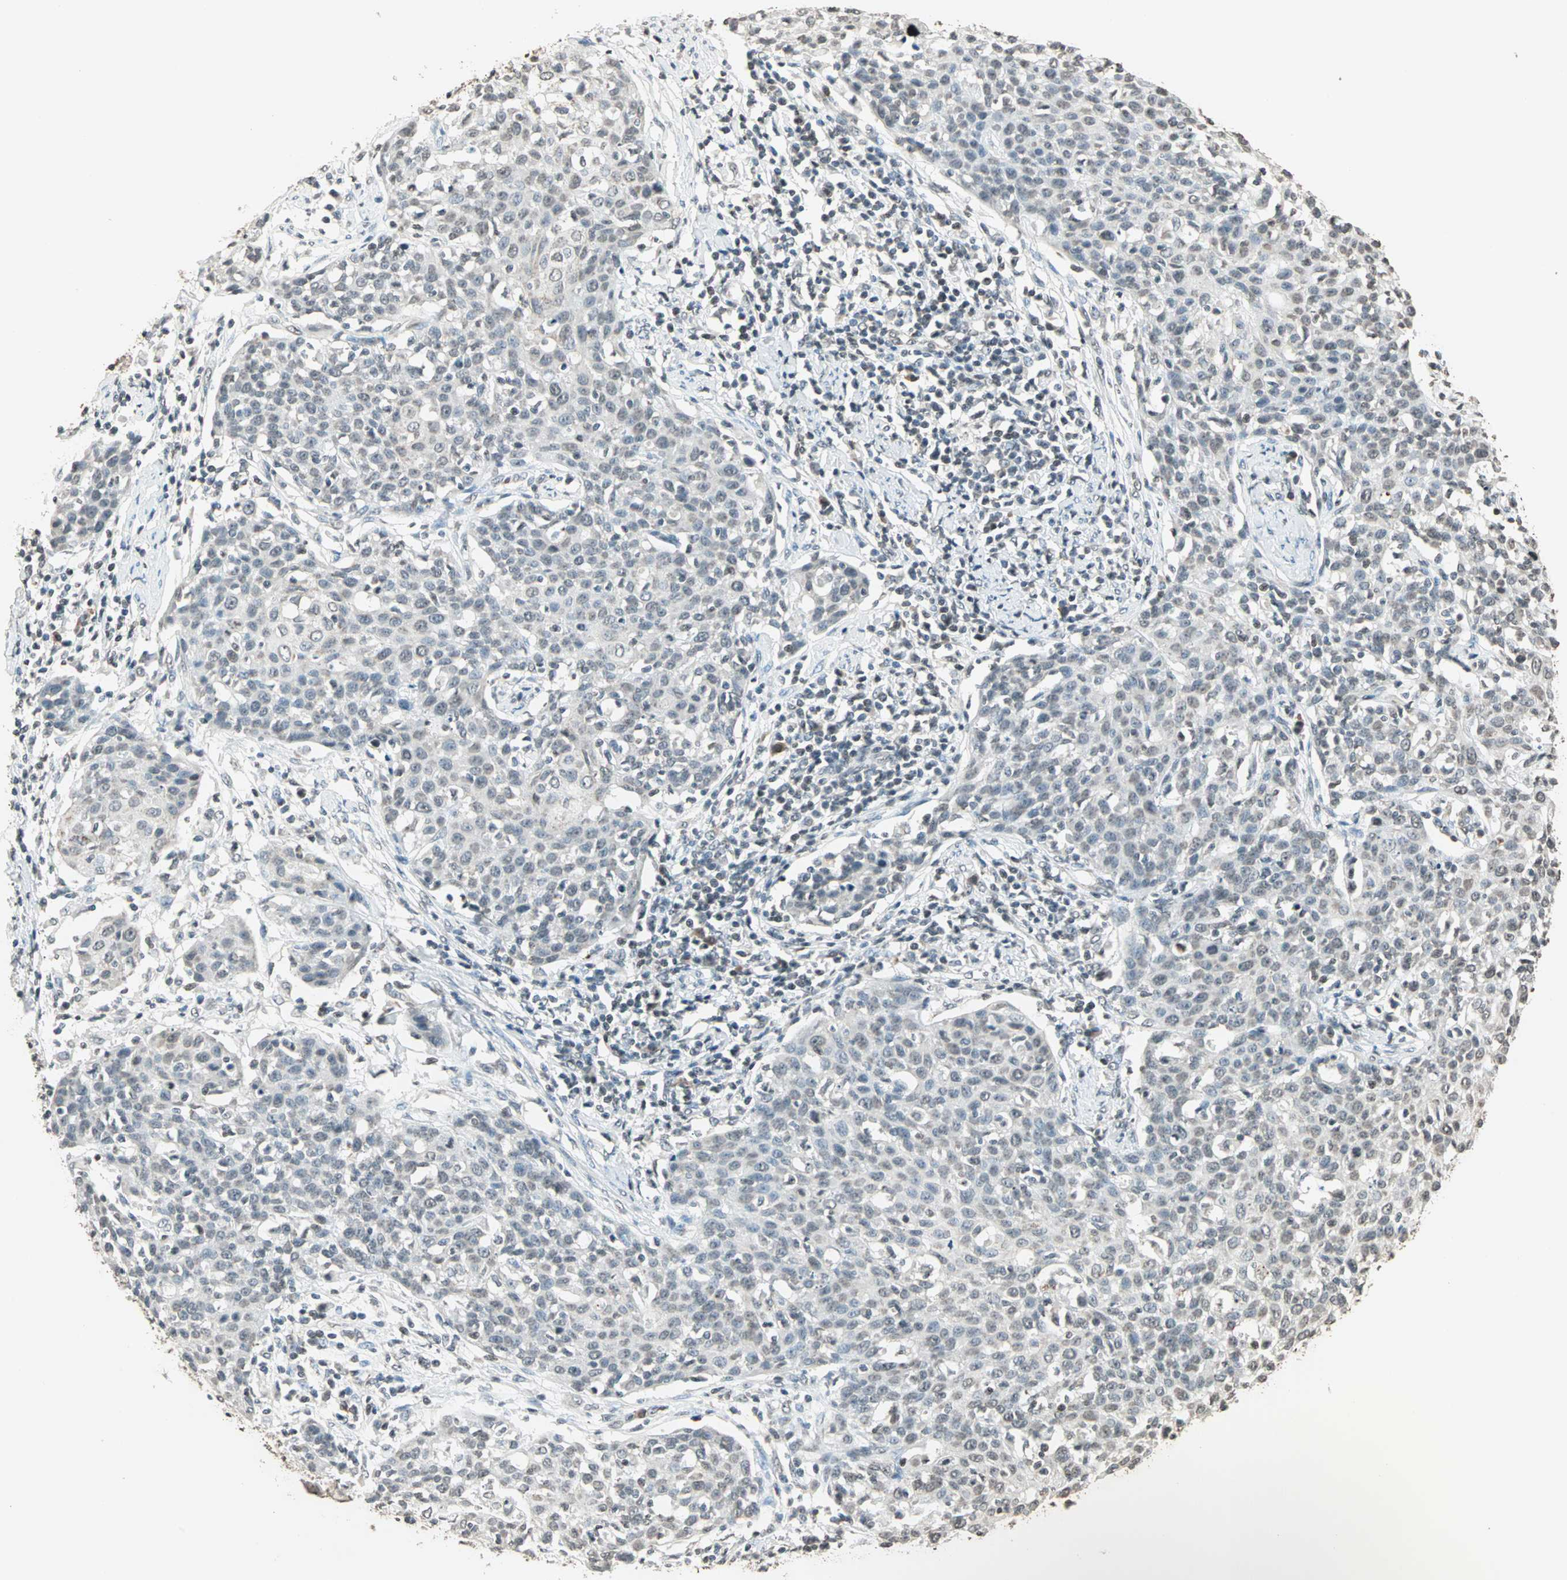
{"staining": {"intensity": "weak", "quantity": "<25%", "location": "cytoplasmic/membranous,nuclear"}, "tissue": "cervical cancer", "cell_type": "Tumor cells", "image_type": "cancer", "snomed": [{"axis": "morphology", "description": "Squamous cell carcinoma, NOS"}, {"axis": "topography", "description": "Cervix"}], "caption": "Tumor cells show no significant staining in cervical cancer (squamous cell carcinoma). (DAB immunohistochemistry with hematoxylin counter stain).", "gene": "PRELID1", "patient": {"sex": "female", "age": 38}}